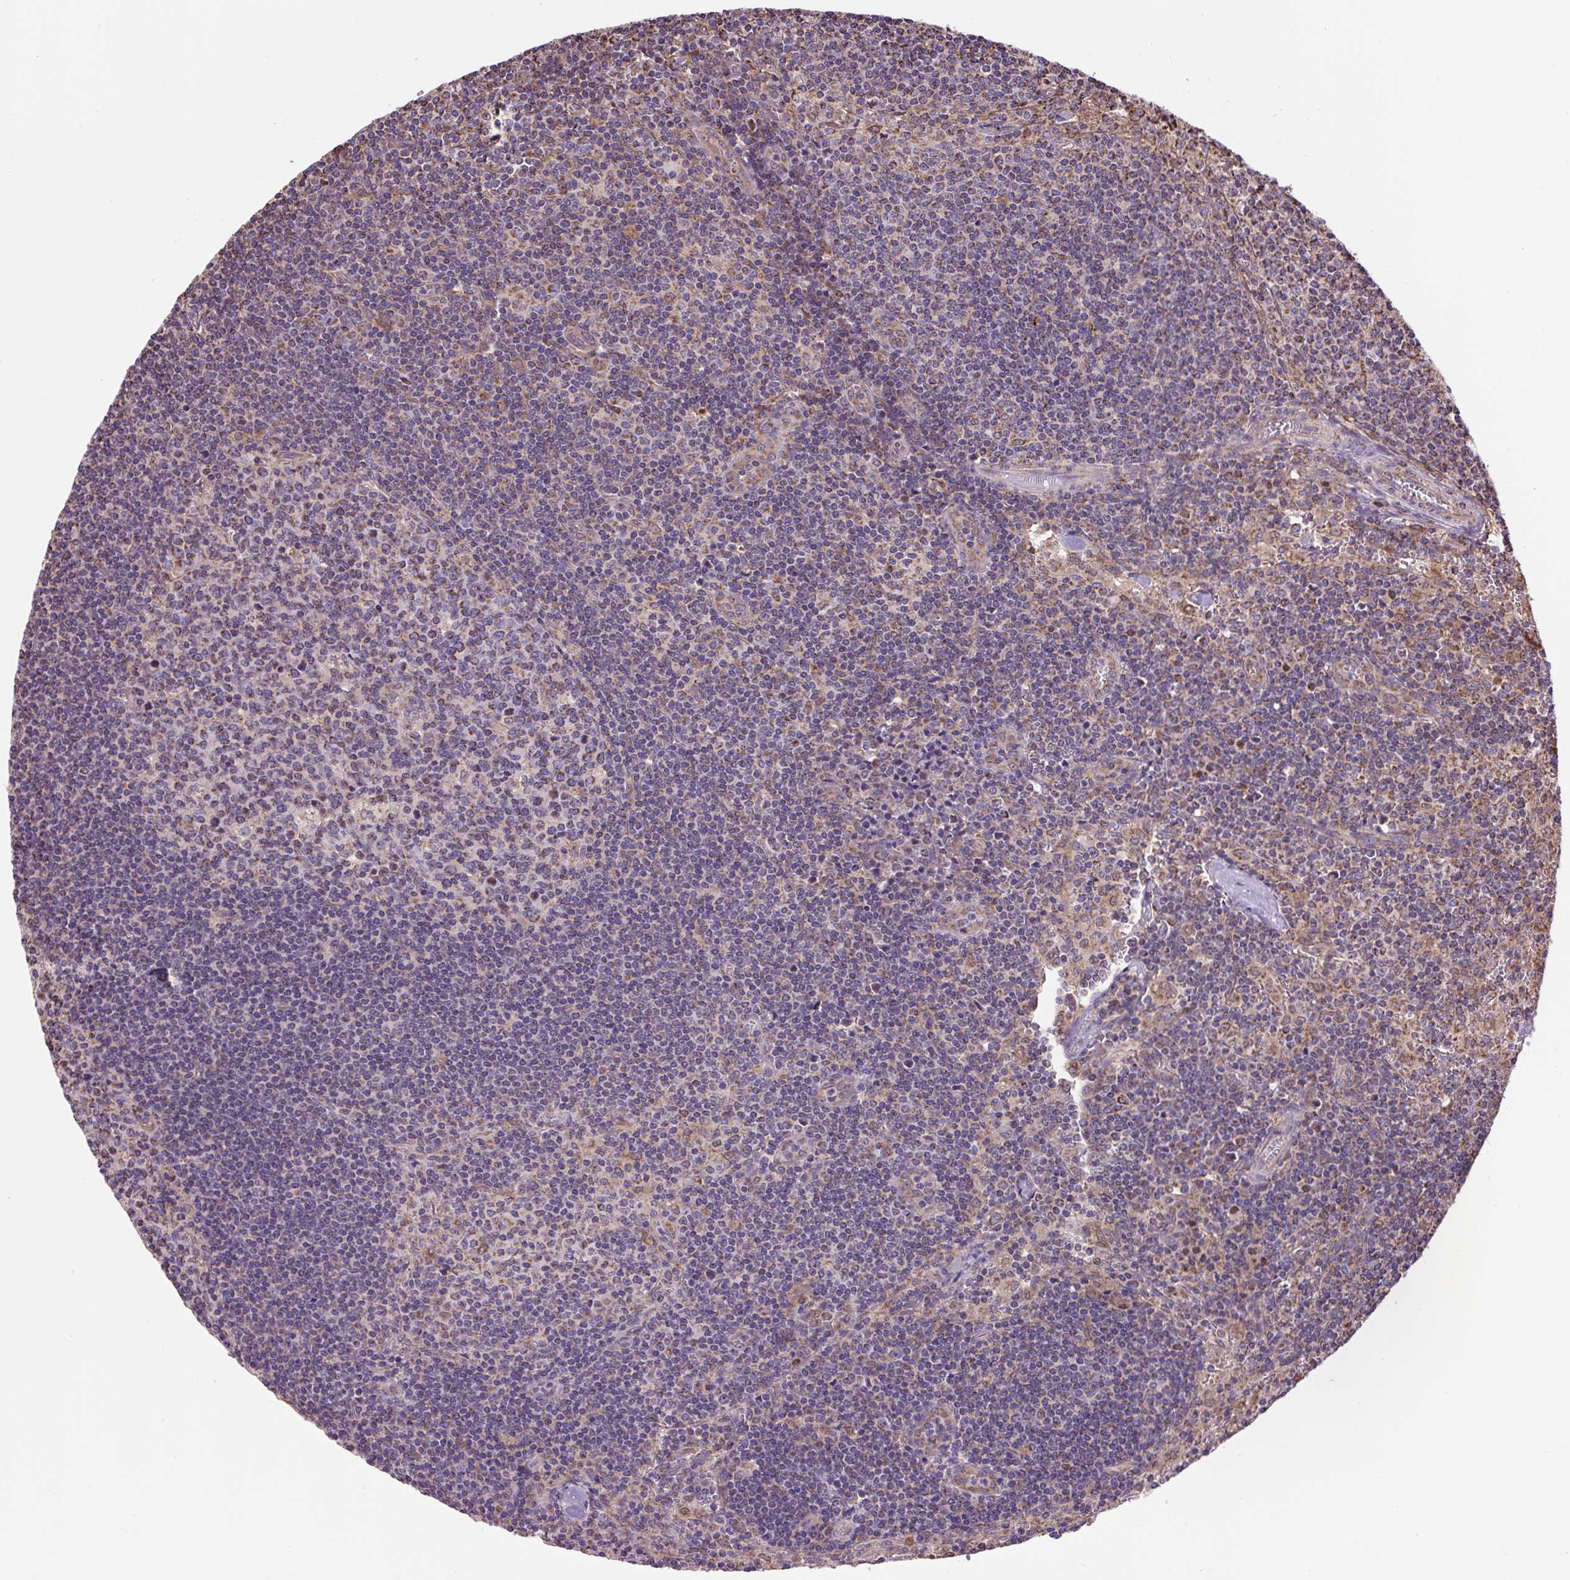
{"staining": {"intensity": "moderate", "quantity": "25%-75%", "location": "cytoplasmic/membranous"}, "tissue": "lymph node", "cell_type": "Germinal center cells", "image_type": "normal", "snomed": [{"axis": "morphology", "description": "Normal tissue, NOS"}, {"axis": "topography", "description": "Lymph node"}], "caption": "Immunohistochemical staining of benign lymph node displays medium levels of moderate cytoplasmic/membranous staining in approximately 25%-75% of germinal center cells.", "gene": "PLCG1", "patient": {"sex": "female", "age": 45}}